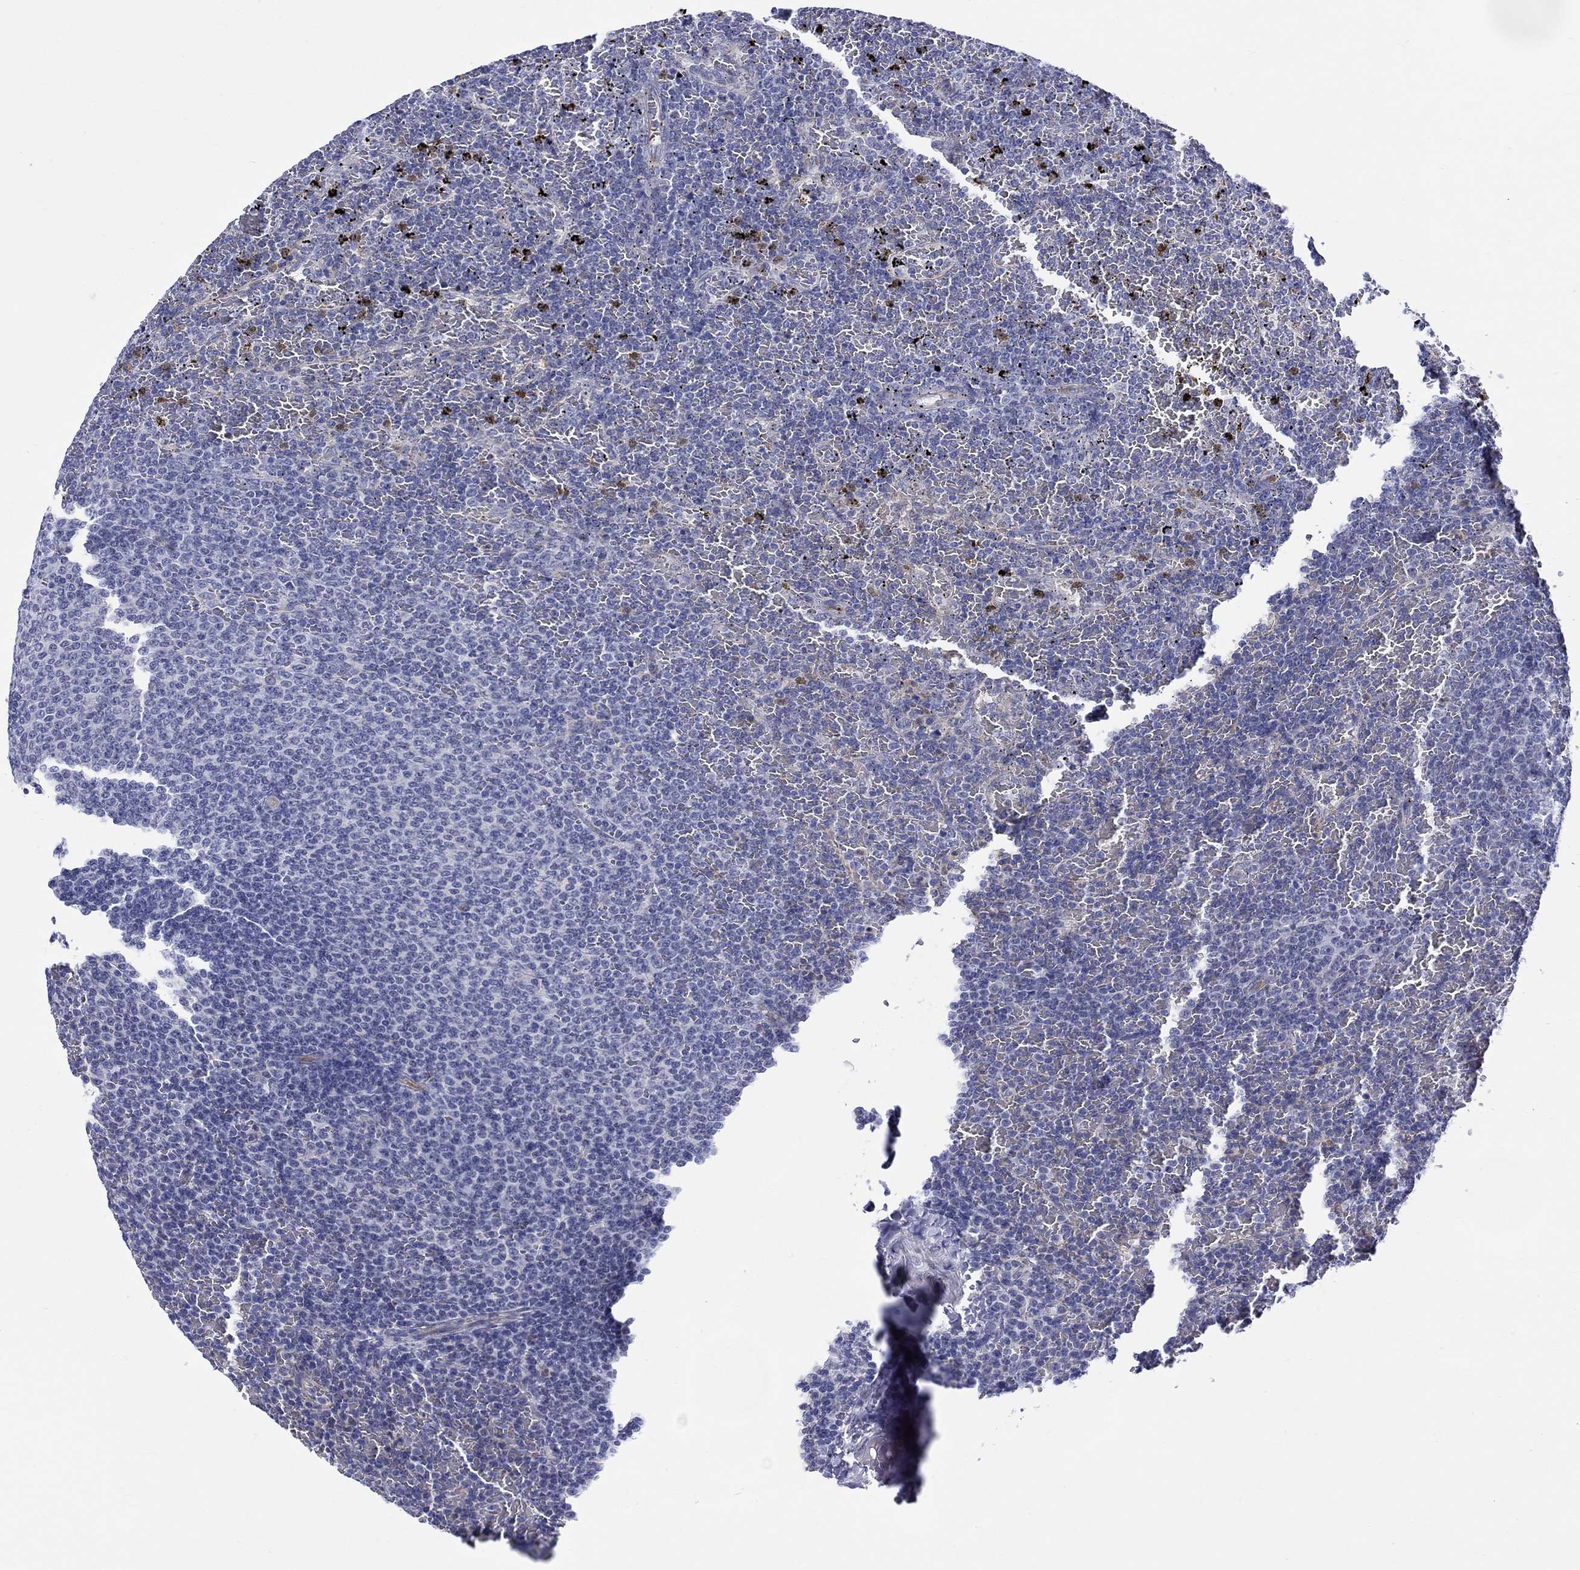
{"staining": {"intensity": "negative", "quantity": "none", "location": "none"}, "tissue": "lymphoma", "cell_type": "Tumor cells", "image_type": "cancer", "snomed": [{"axis": "morphology", "description": "Malignant lymphoma, non-Hodgkin's type, Low grade"}, {"axis": "topography", "description": "Spleen"}], "caption": "Lymphoma was stained to show a protein in brown. There is no significant positivity in tumor cells.", "gene": "ST6GALNAC1", "patient": {"sex": "female", "age": 77}}